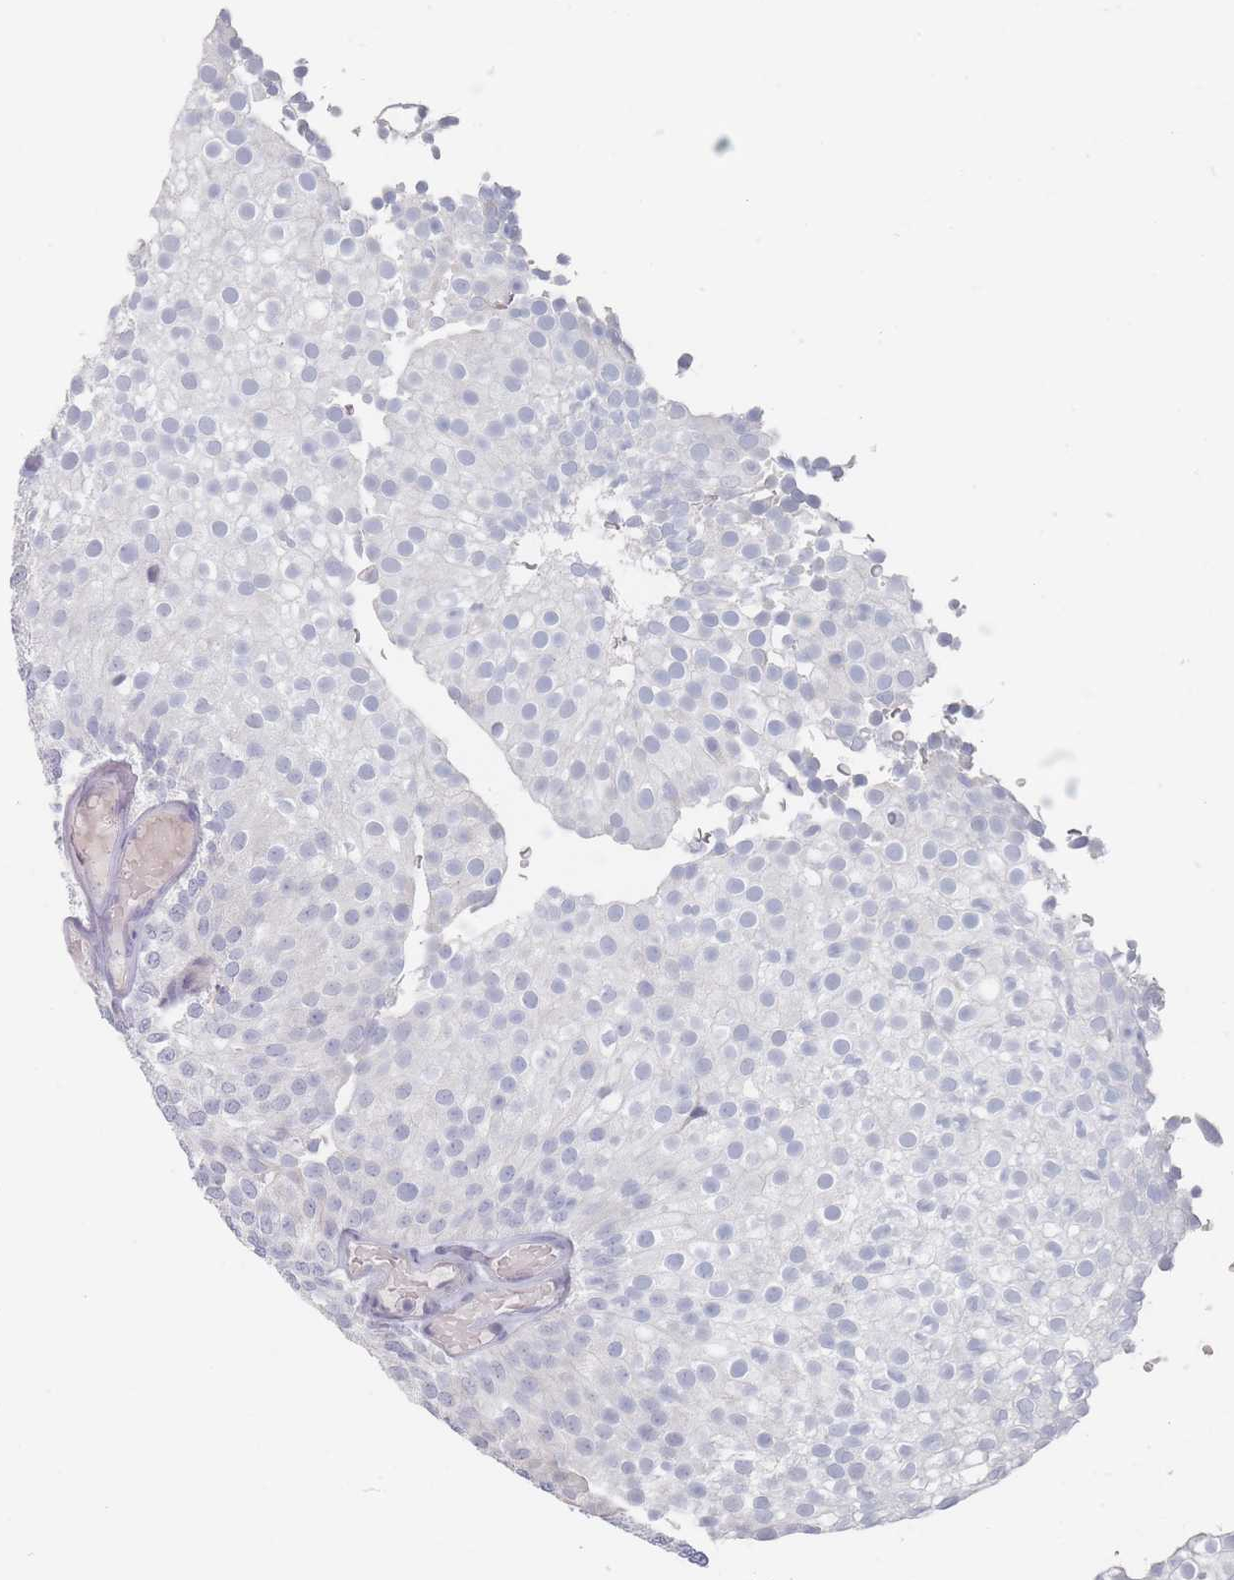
{"staining": {"intensity": "negative", "quantity": "none", "location": "none"}, "tissue": "urothelial cancer", "cell_type": "Tumor cells", "image_type": "cancer", "snomed": [{"axis": "morphology", "description": "Urothelial carcinoma, Low grade"}, {"axis": "topography", "description": "Urinary bladder"}], "caption": "This is an immunohistochemistry photomicrograph of urothelial cancer. There is no positivity in tumor cells.", "gene": "CD37", "patient": {"sex": "male", "age": 78}}